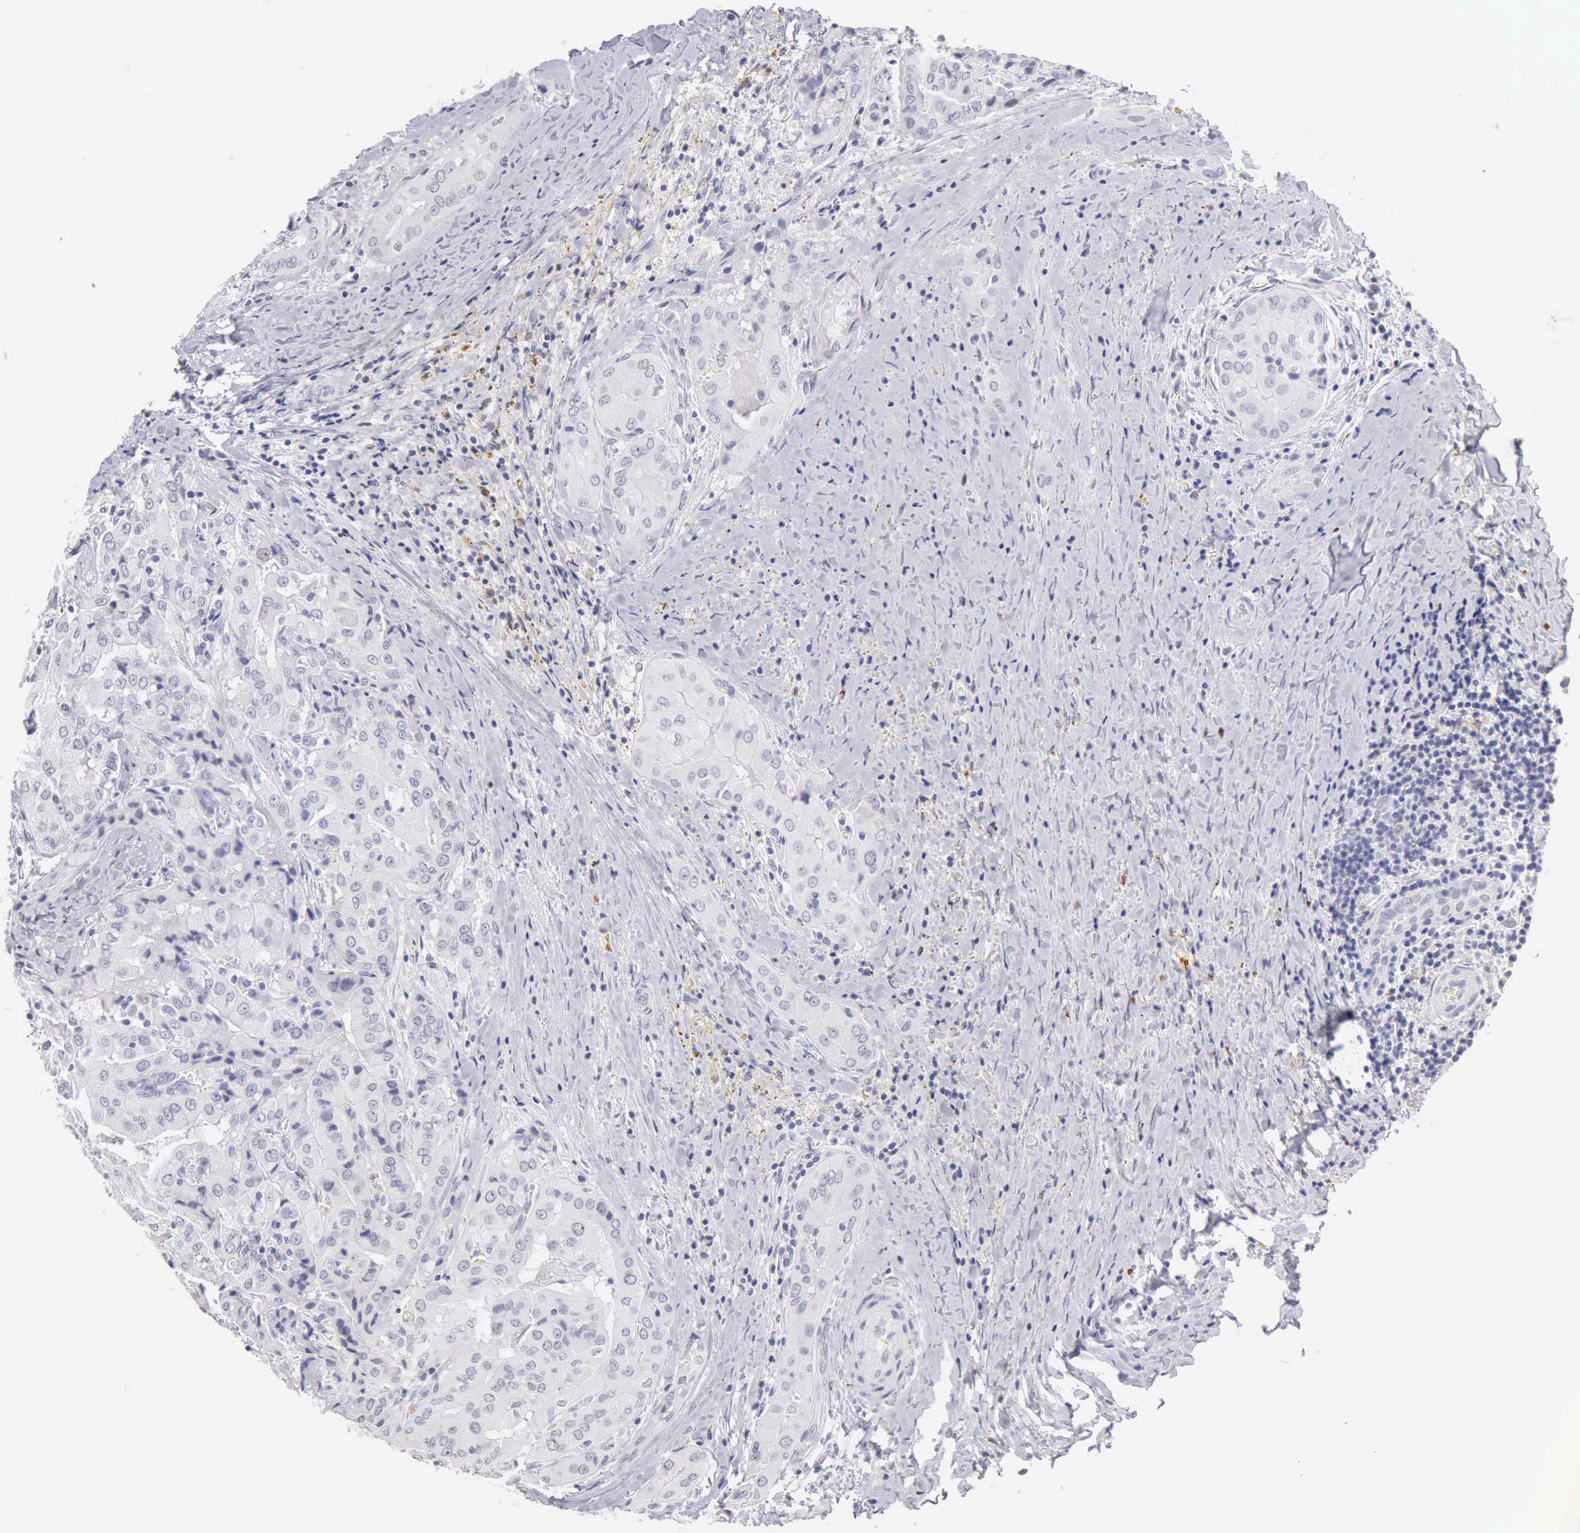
{"staining": {"intensity": "negative", "quantity": "none", "location": "none"}, "tissue": "thyroid cancer", "cell_type": "Tumor cells", "image_type": "cancer", "snomed": [{"axis": "morphology", "description": "Papillary adenocarcinoma, NOS"}, {"axis": "topography", "description": "Thyroid gland"}], "caption": "Immunohistochemical staining of thyroid papillary adenocarcinoma exhibits no significant staining in tumor cells.", "gene": "RNASE1", "patient": {"sex": "female", "age": 71}}